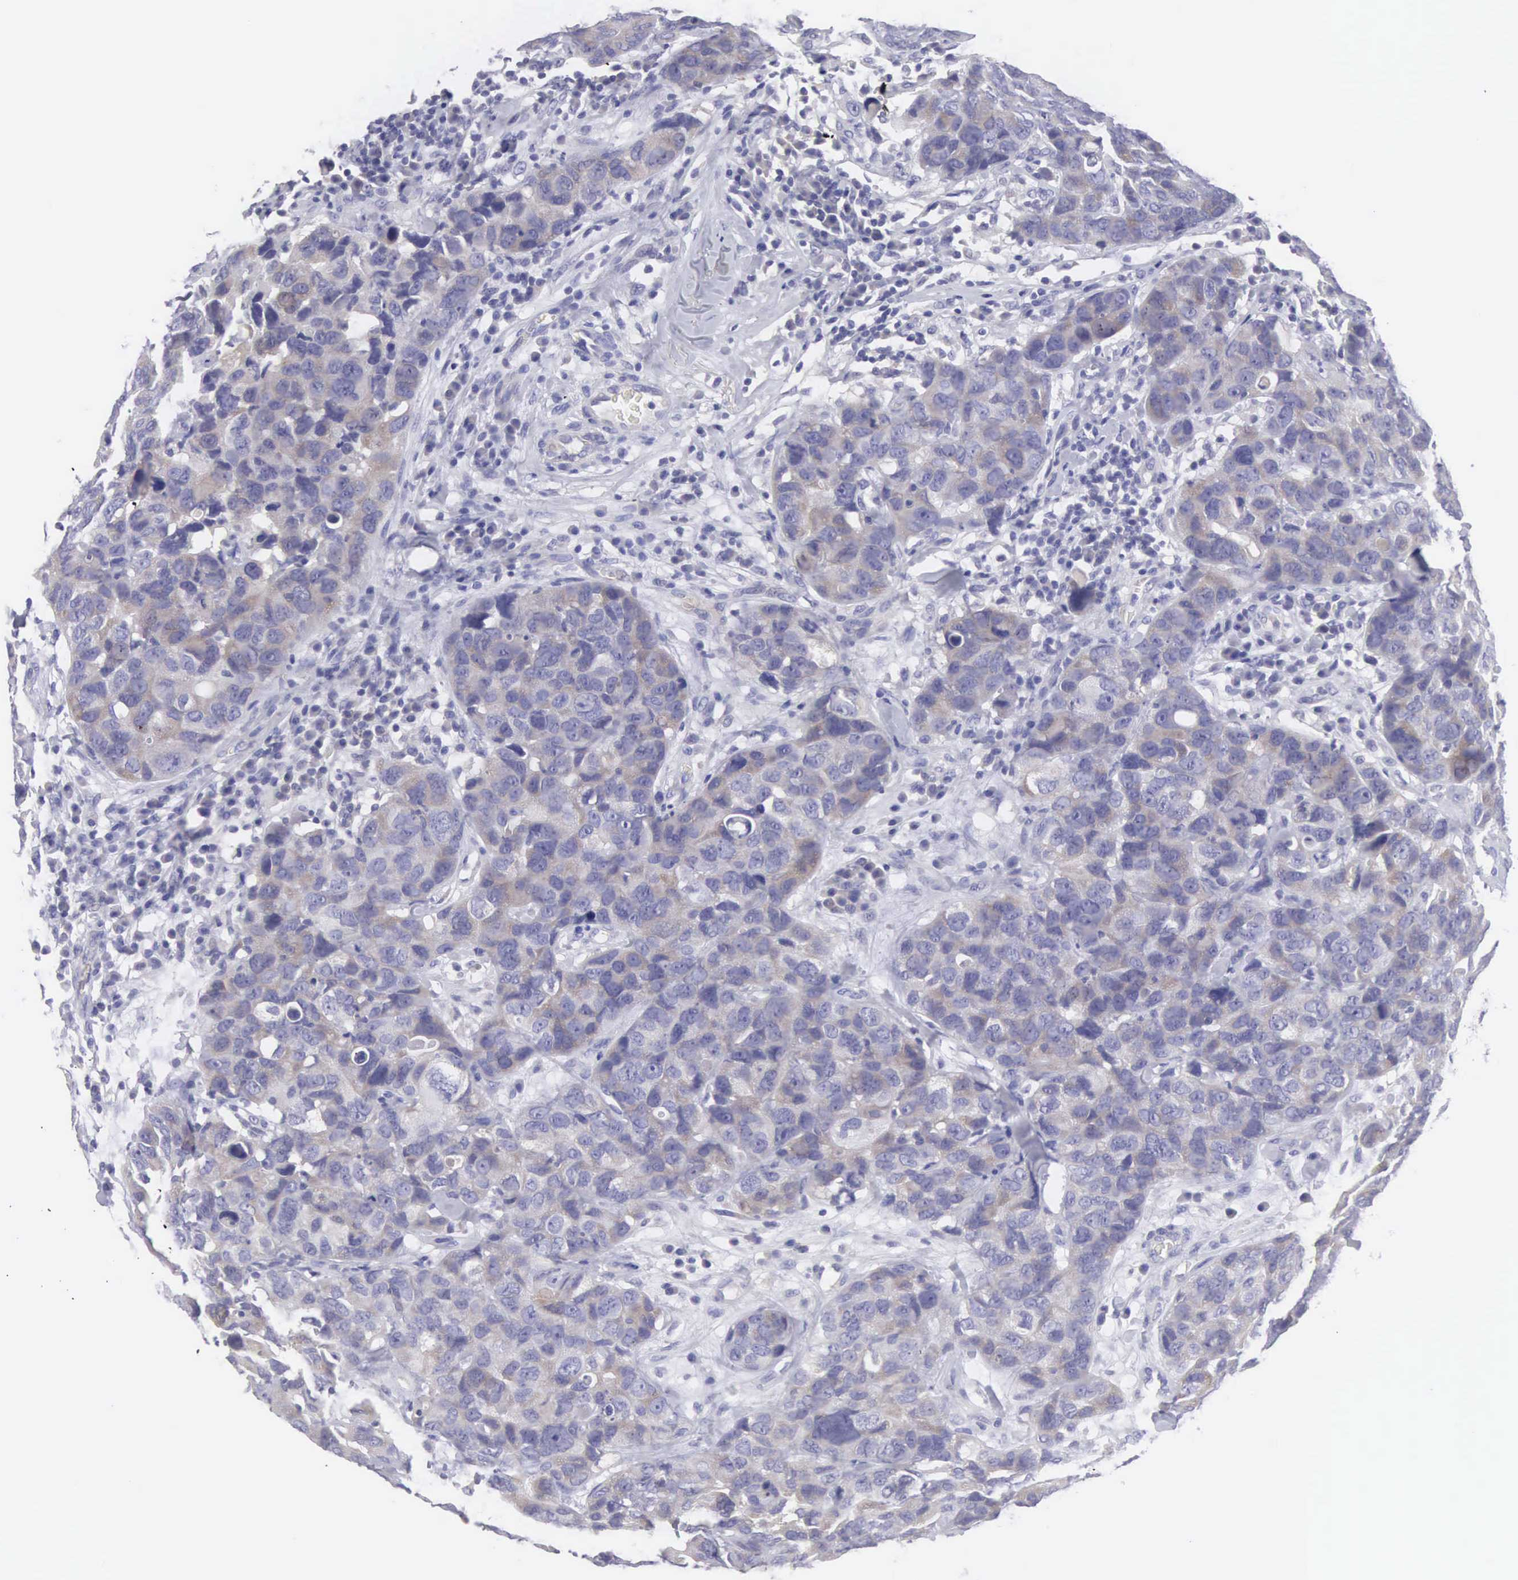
{"staining": {"intensity": "weak", "quantity": "<25%", "location": "cytoplasmic/membranous"}, "tissue": "breast cancer", "cell_type": "Tumor cells", "image_type": "cancer", "snomed": [{"axis": "morphology", "description": "Duct carcinoma"}, {"axis": "topography", "description": "Breast"}], "caption": "This is an IHC micrograph of human breast cancer. There is no expression in tumor cells.", "gene": "SLITRK4", "patient": {"sex": "female", "age": 91}}